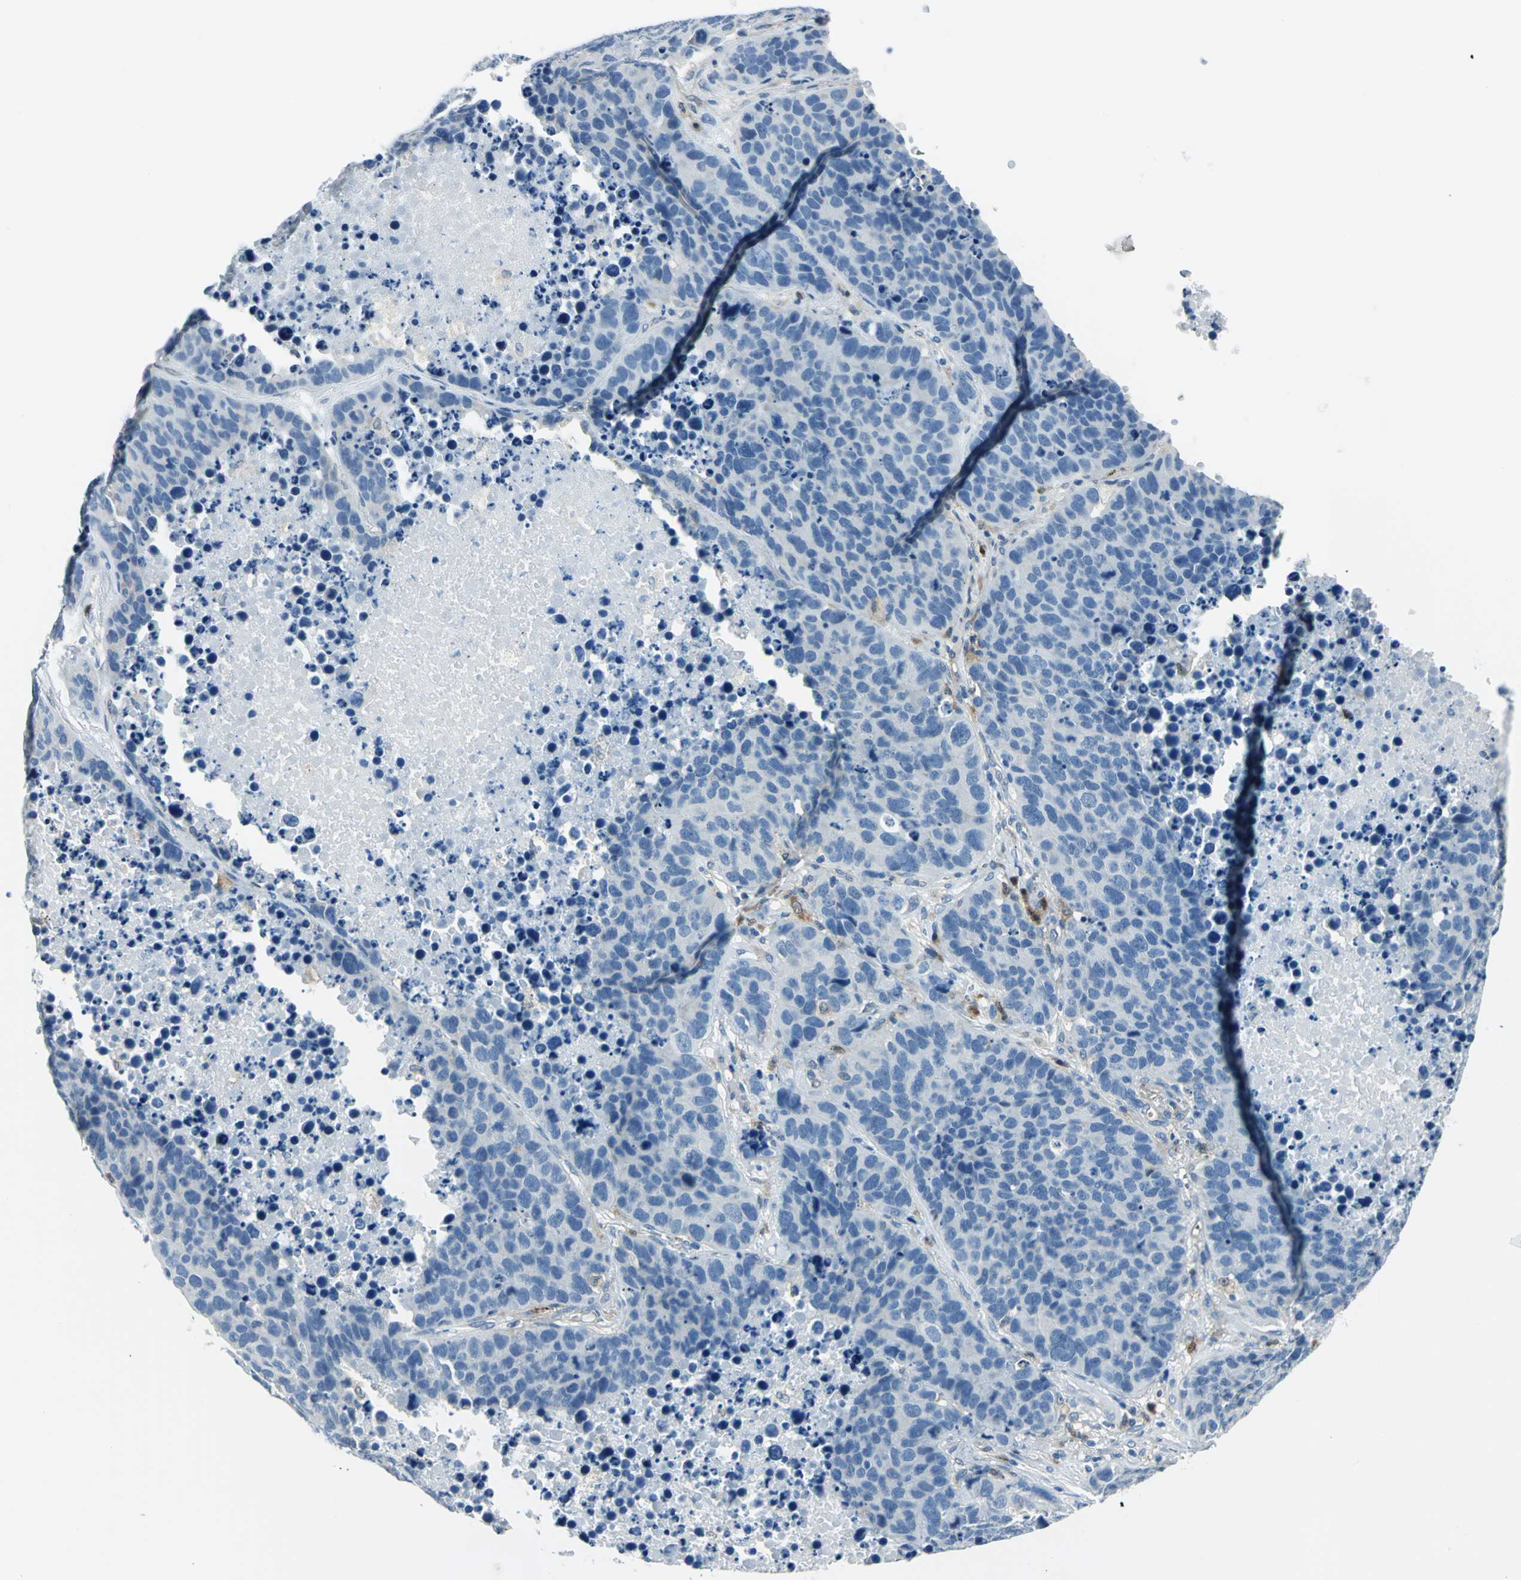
{"staining": {"intensity": "negative", "quantity": "none", "location": "none"}, "tissue": "carcinoid", "cell_type": "Tumor cells", "image_type": "cancer", "snomed": [{"axis": "morphology", "description": "Carcinoid, malignant, NOS"}, {"axis": "topography", "description": "Lung"}], "caption": "Protein analysis of carcinoid shows no significant staining in tumor cells.", "gene": "AKR1A1", "patient": {"sex": "male", "age": 60}}